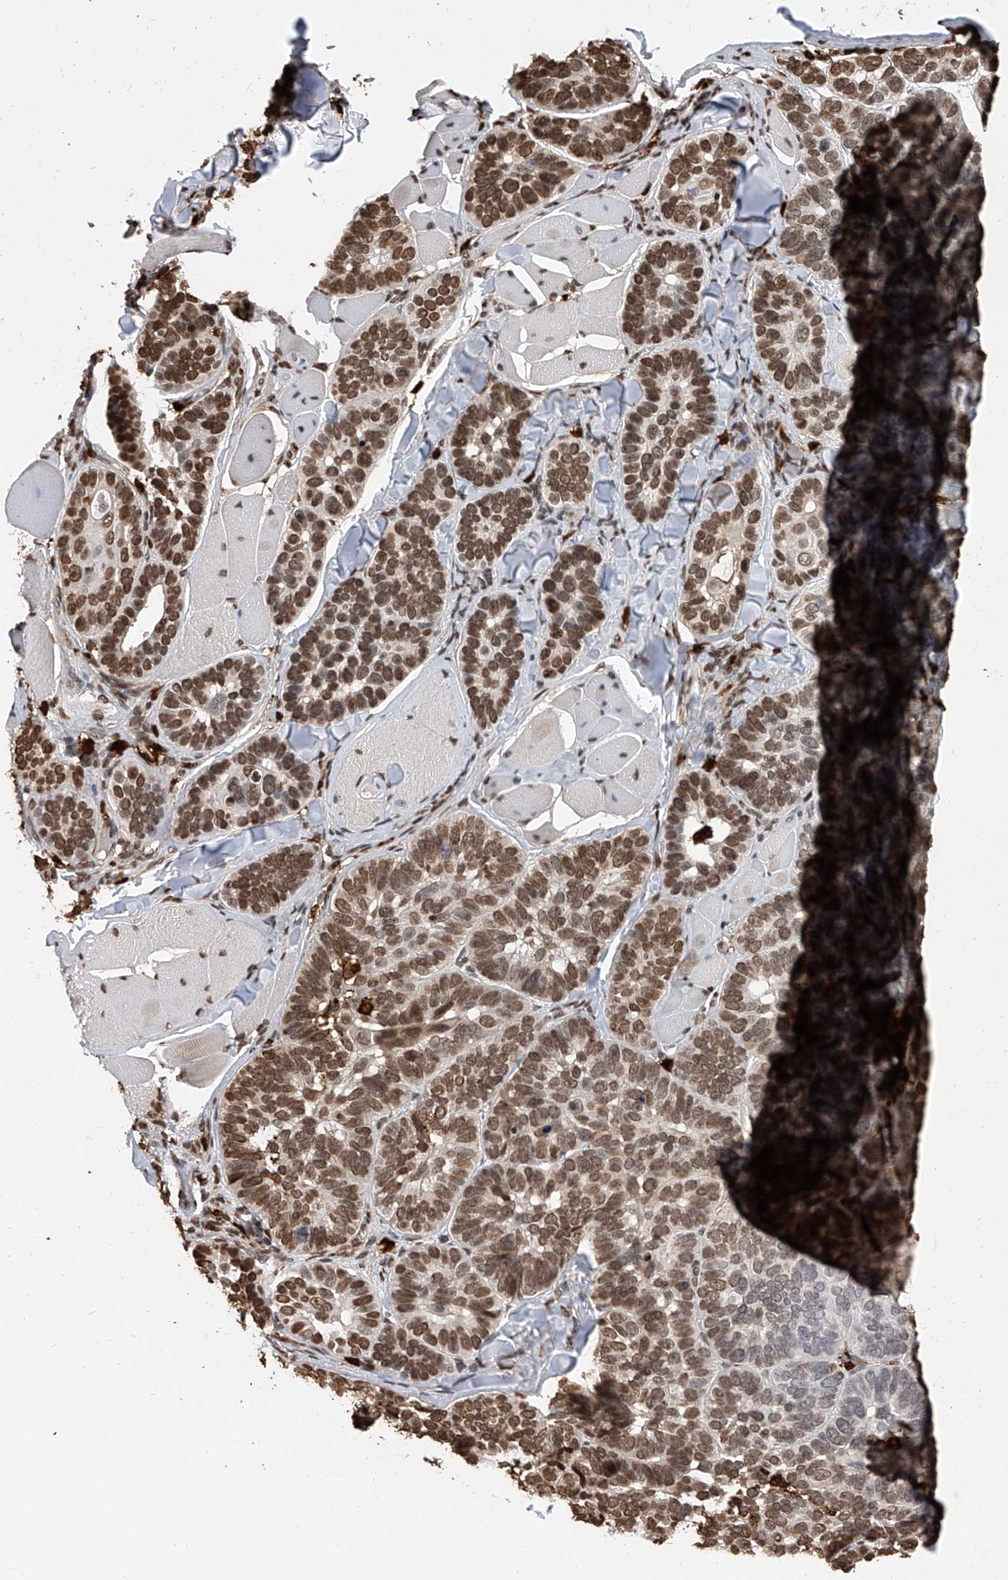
{"staining": {"intensity": "moderate", "quantity": ">75%", "location": "nuclear"}, "tissue": "skin cancer", "cell_type": "Tumor cells", "image_type": "cancer", "snomed": [{"axis": "morphology", "description": "Basal cell carcinoma"}, {"axis": "topography", "description": "Skin"}], "caption": "Skin cancer stained with DAB IHC reveals medium levels of moderate nuclear positivity in approximately >75% of tumor cells. The staining is performed using DAB brown chromogen to label protein expression. The nuclei are counter-stained blue using hematoxylin.", "gene": "CFAP410", "patient": {"sex": "male", "age": 62}}